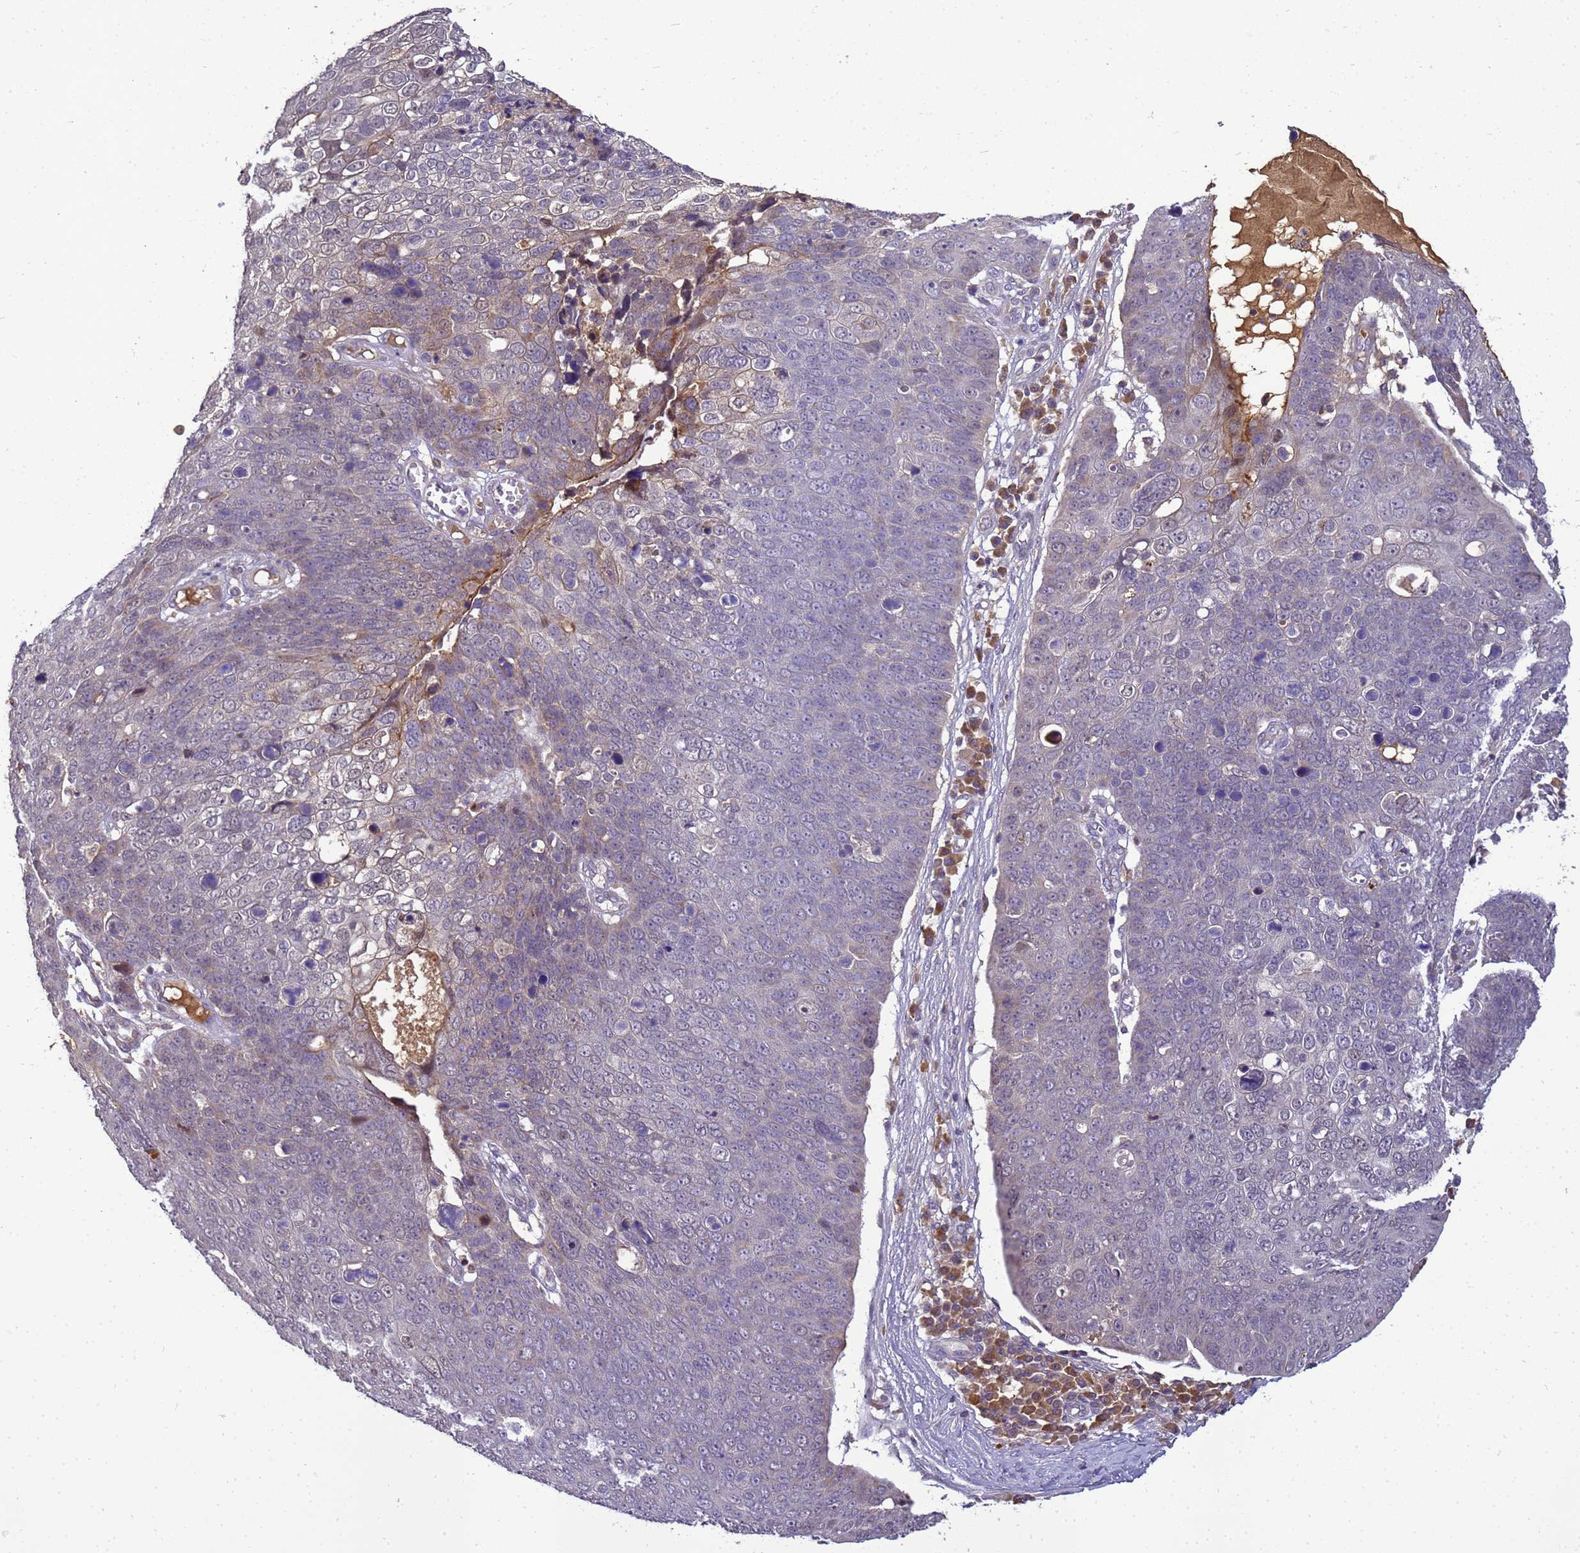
{"staining": {"intensity": "negative", "quantity": "none", "location": "none"}, "tissue": "skin cancer", "cell_type": "Tumor cells", "image_type": "cancer", "snomed": [{"axis": "morphology", "description": "Squamous cell carcinoma, NOS"}, {"axis": "topography", "description": "Skin"}], "caption": "A micrograph of human skin cancer (squamous cell carcinoma) is negative for staining in tumor cells.", "gene": "TMEM74B", "patient": {"sex": "male", "age": 71}}